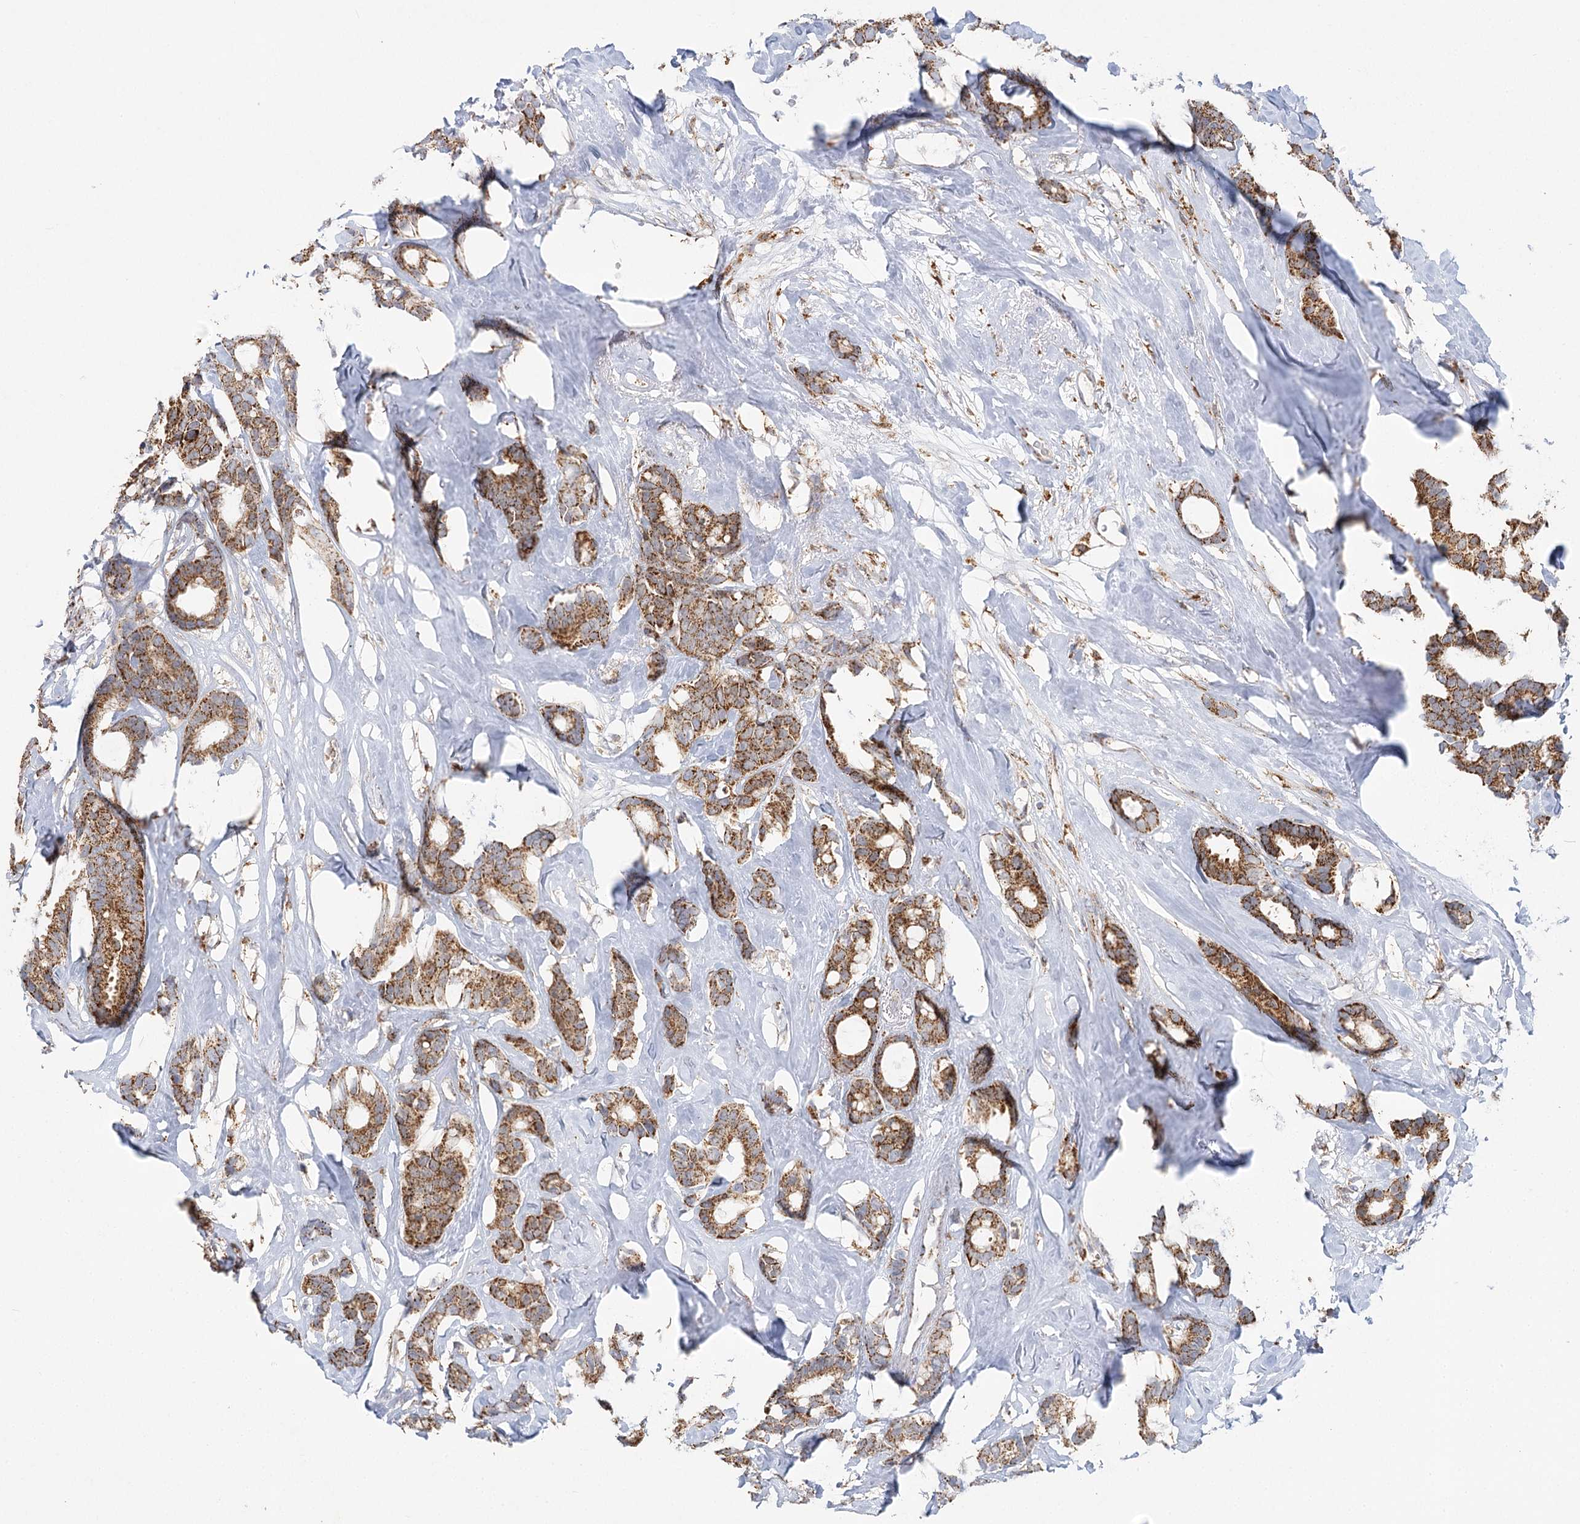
{"staining": {"intensity": "strong", "quantity": ">75%", "location": "cytoplasmic/membranous"}, "tissue": "breast cancer", "cell_type": "Tumor cells", "image_type": "cancer", "snomed": [{"axis": "morphology", "description": "Duct carcinoma"}, {"axis": "topography", "description": "Breast"}], "caption": "Brown immunohistochemical staining in intraductal carcinoma (breast) reveals strong cytoplasmic/membranous expression in approximately >75% of tumor cells.", "gene": "TAS1R1", "patient": {"sex": "female", "age": 87}}